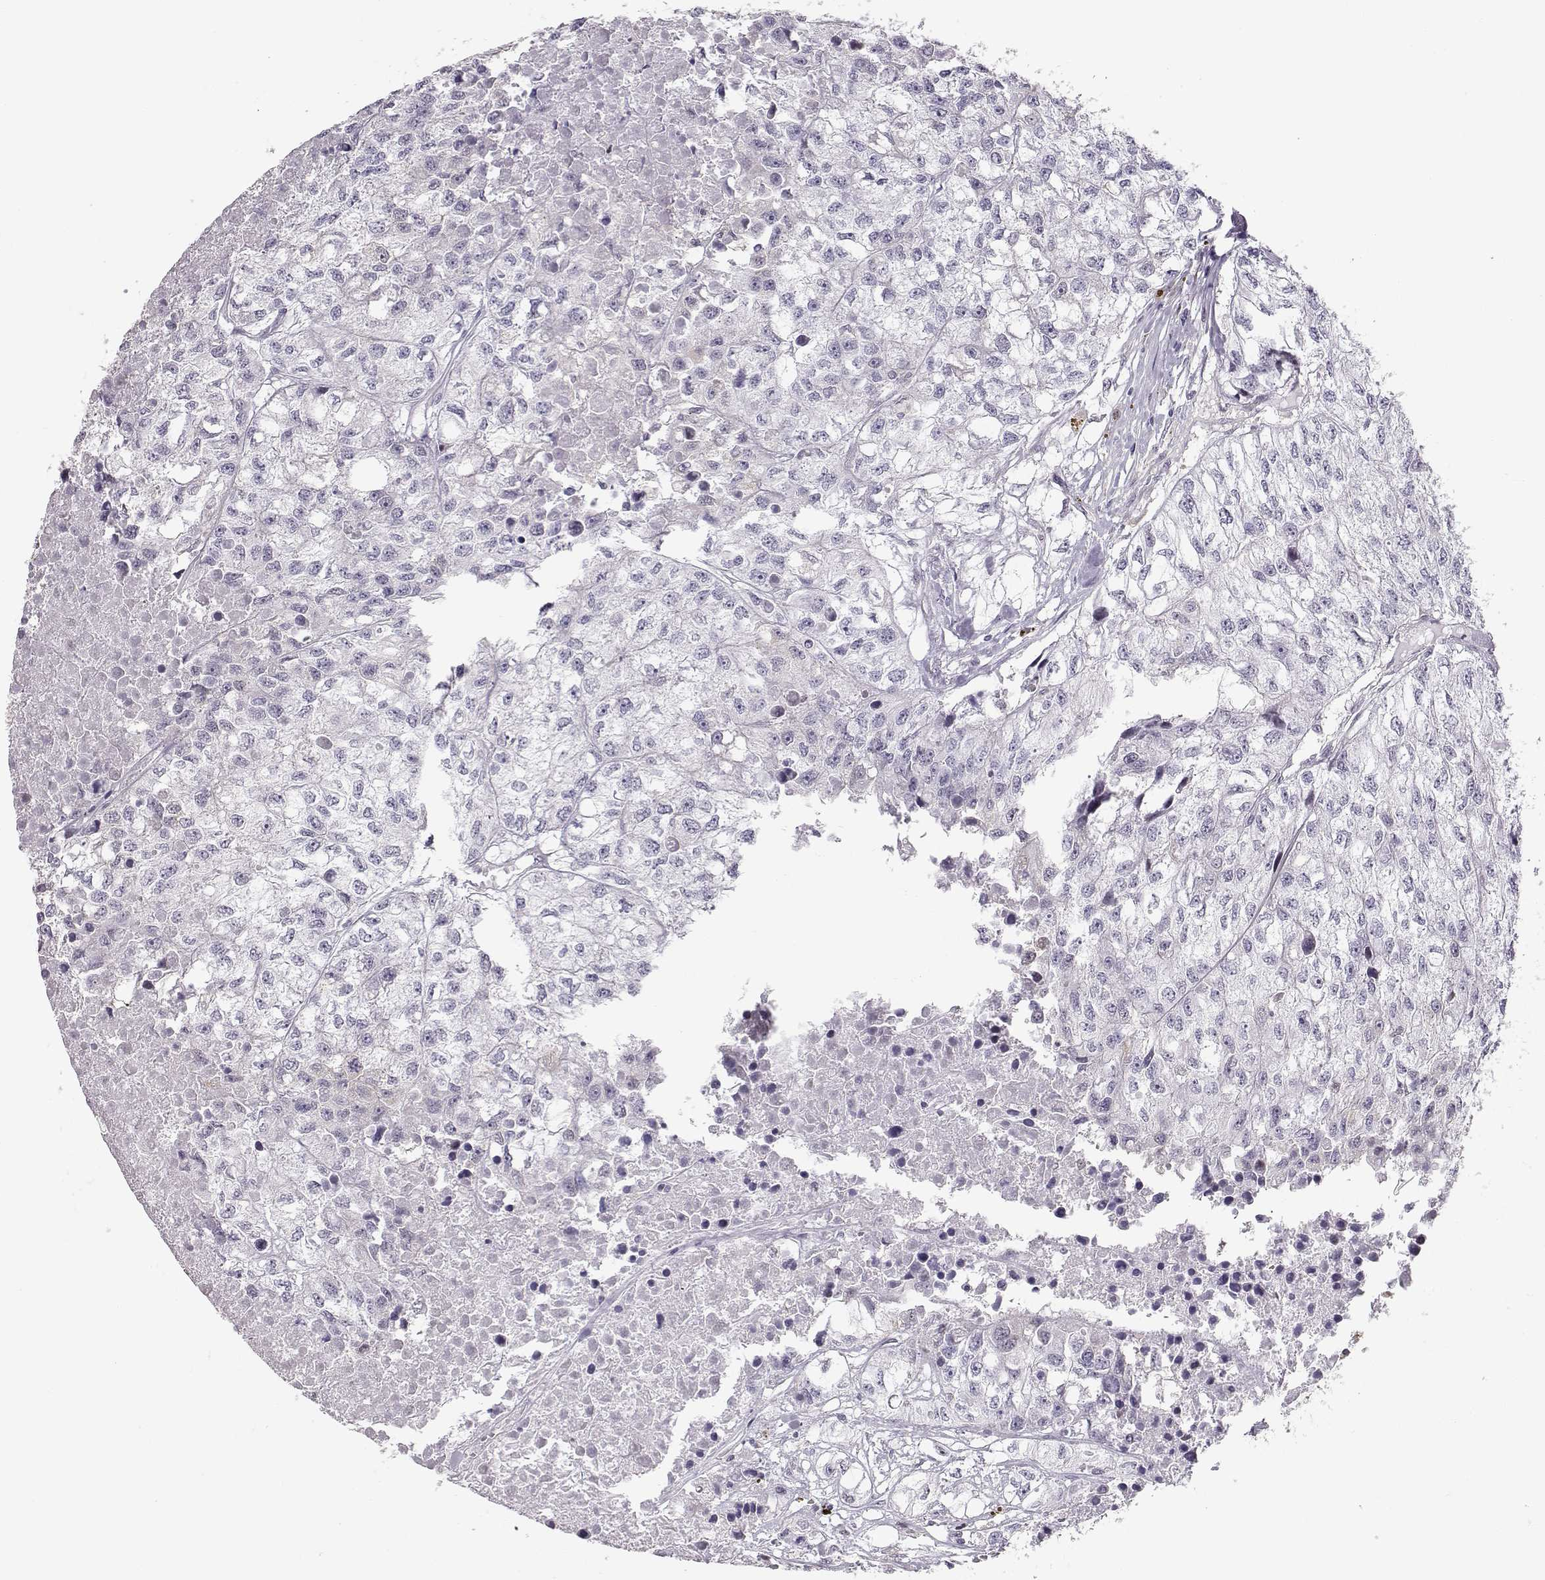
{"staining": {"intensity": "negative", "quantity": "none", "location": "none"}, "tissue": "renal cancer", "cell_type": "Tumor cells", "image_type": "cancer", "snomed": [{"axis": "morphology", "description": "Adenocarcinoma, NOS"}, {"axis": "topography", "description": "Kidney"}], "caption": "Adenocarcinoma (renal) stained for a protein using immunohistochemistry shows no positivity tumor cells.", "gene": "TEPP", "patient": {"sex": "male", "age": 56}}